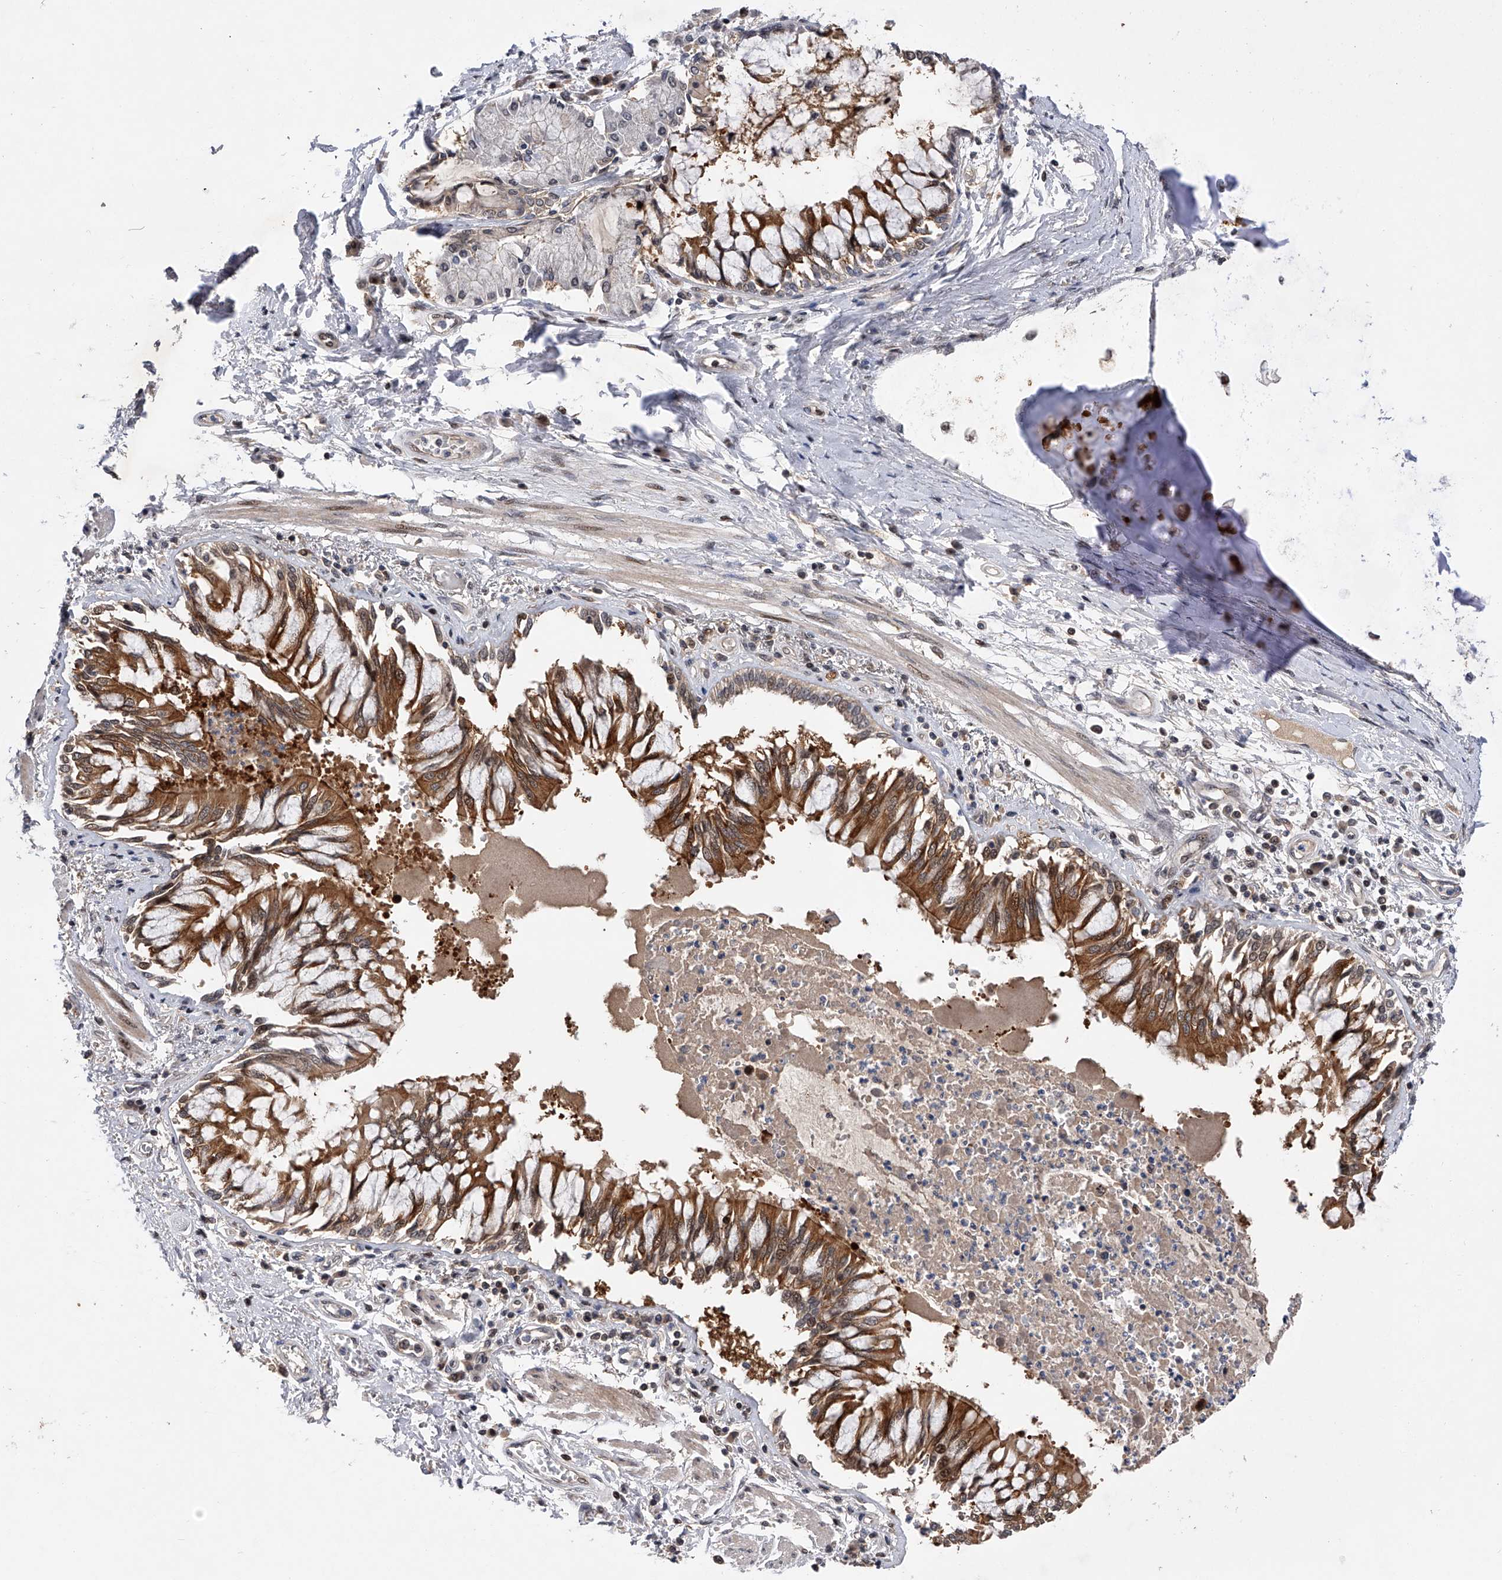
{"staining": {"intensity": "strong", "quantity": ">75%", "location": "cytoplasmic/membranous"}, "tissue": "bronchus", "cell_type": "Respiratory epithelial cells", "image_type": "normal", "snomed": [{"axis": "morphology", "description": "Normal tissue, NOS"}, {"axis": "topography", "description": "Cartilage tissue"}, {"axis": "topography", "description": "Bronchus"}, {"axis": "topography", "description": "Lung"}], "caption": "A high-resolution photomicrograph shows IHC staining of unremarkable bronchus, which exhibits strong cytoplasmic/membranous staining in about >75% of respiratory epithelial cells. (DAB IHC with brightfield microscopy, high magnification).", "gene": "RWDD2A", "patient": {"sex": "female", "age": 49}}